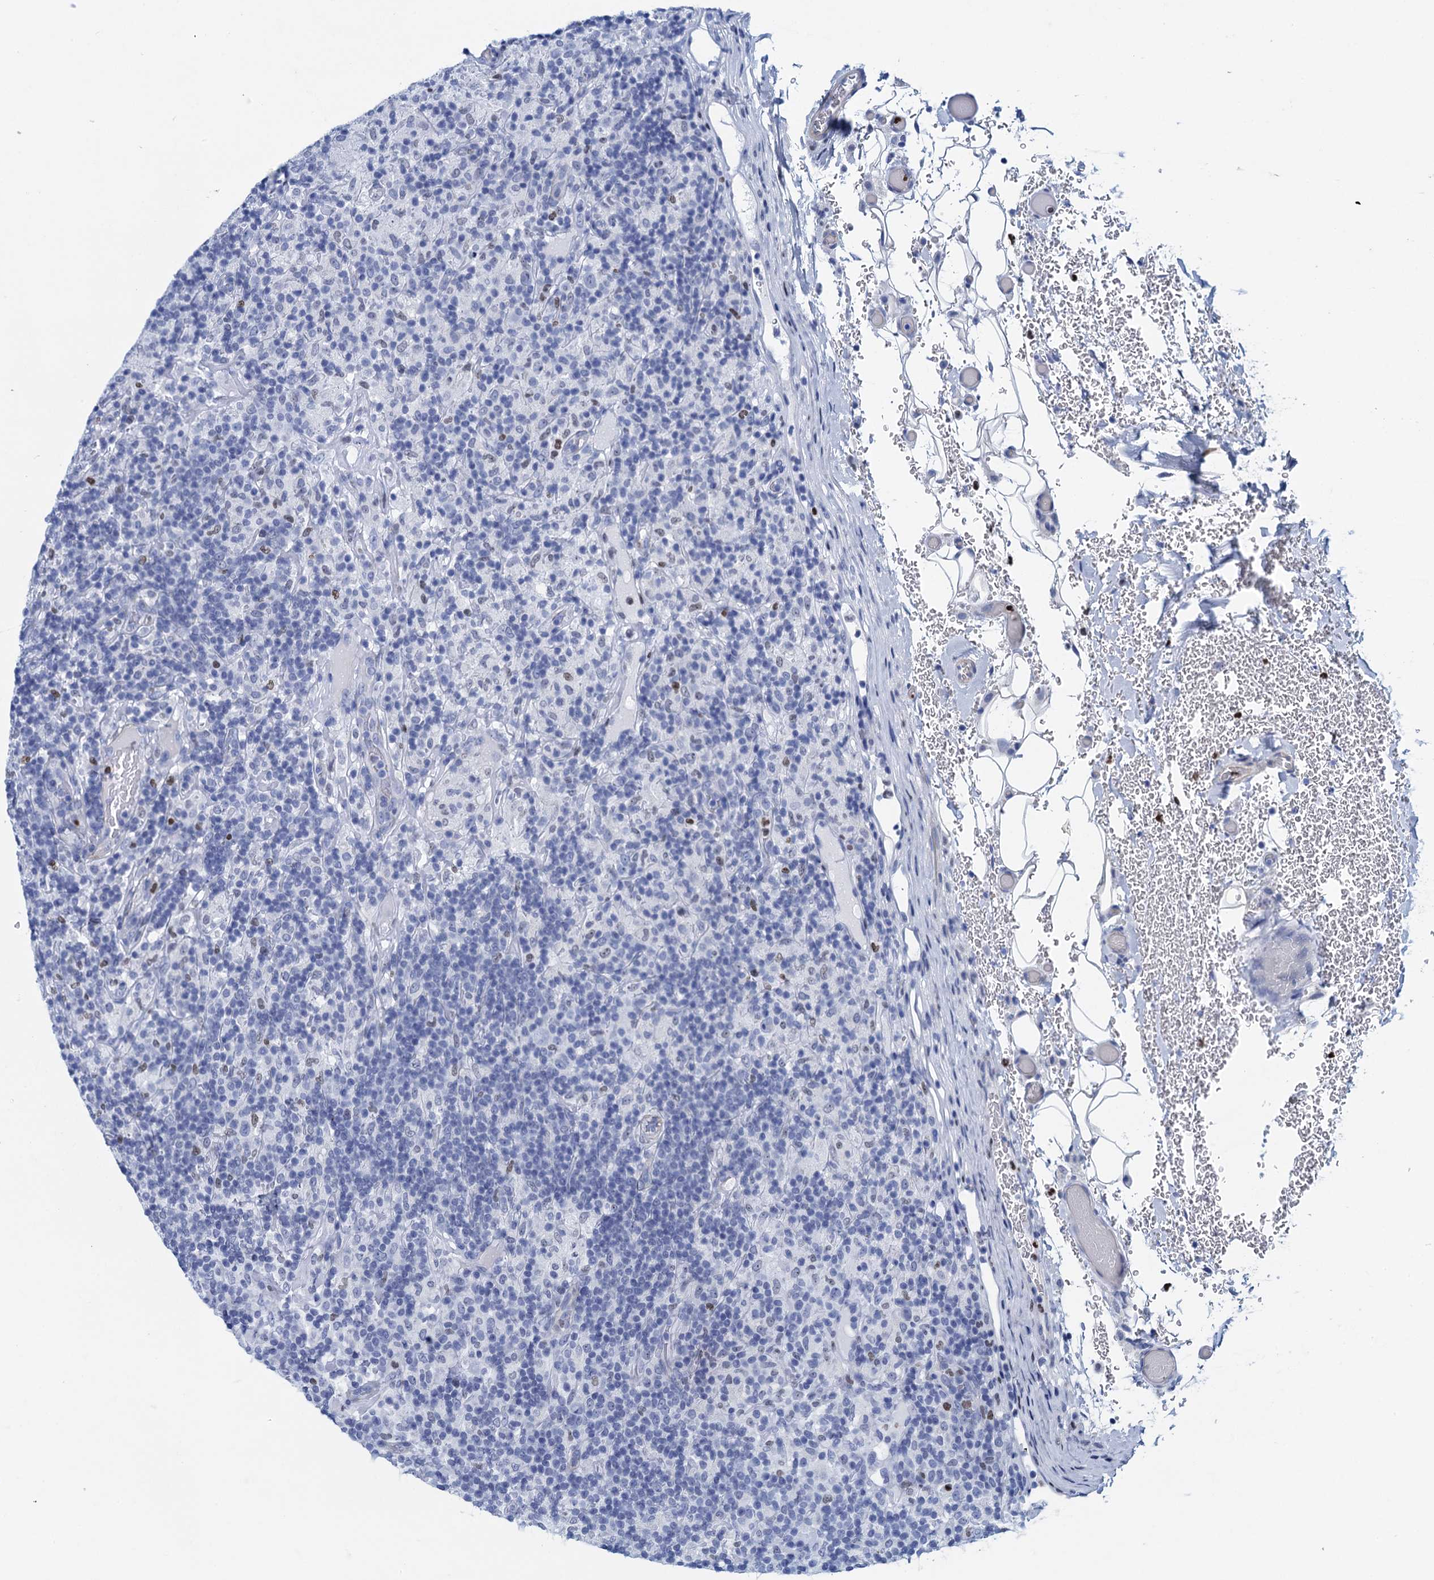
{"staining": {"intensity": "negative", "quantity": "none", "location": "none"}, "tissue": "lymphoma", "cell_type": "Tumor cells", "image_type": "cancer", "snomed": [{"axis": "morphology", "description": "Hodgkin's disease, NOS"}, {"axis": "topography", "description": "Lymph node"}], "caption": "DAB (3,3'-diaminobenzidine) immunohistochemical staining of Hodgkin's disease reveals no significant staining in tumor cells.", "gene": "RHCG", "patient": {"sex": "male", "age": 70}}